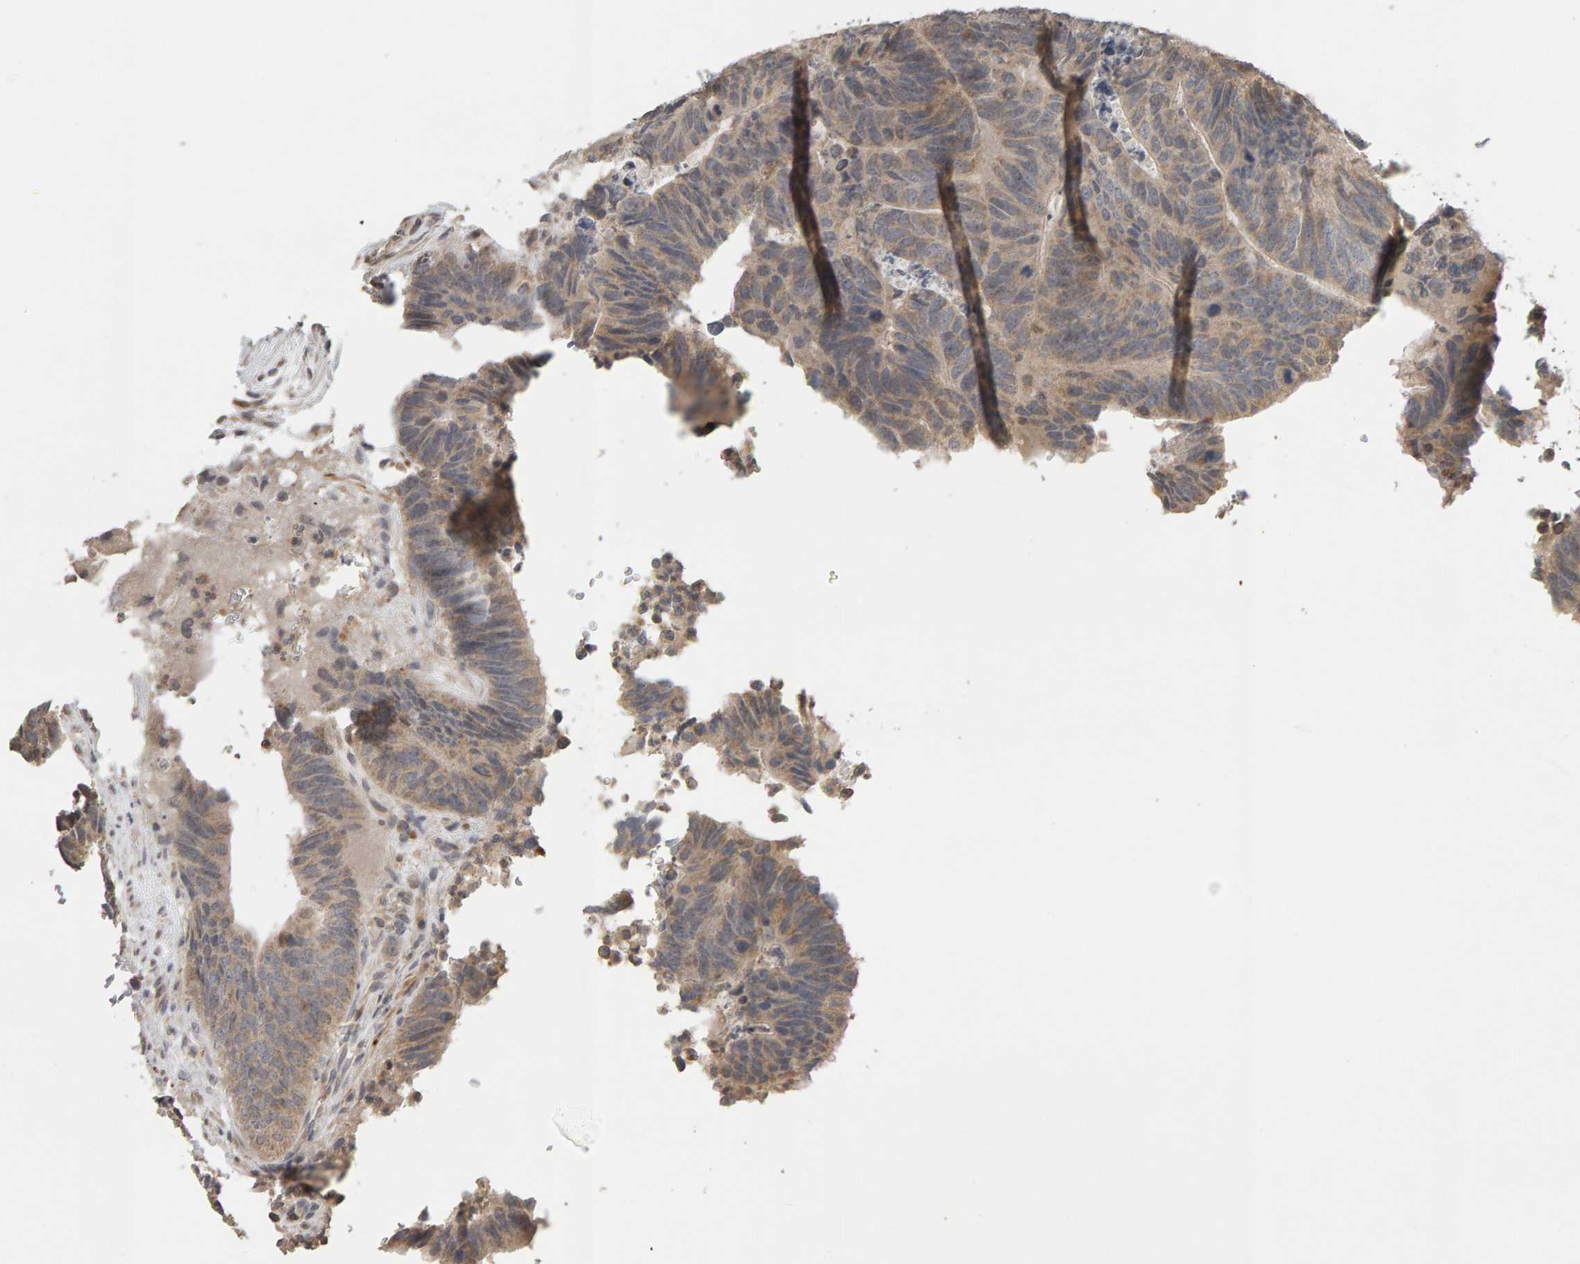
{"staining": {"intensity": "weak", "quantity": ">75%", "location": "cytoplasmic/membranous"}, "tissue": "colorectal cancer", "cell_type": "Tumor cells", "image_type": "cancer", "snomed": [{"axis": "morphology", "description": "Adenocarcinoma, NOS"}, {"axis": "topography", "description": "Colon"}], "caption": "Protein expression analysis of human adenocarcinoma (colorectal) reveals weak cytoplasmic/membranous staining in about >75% of tumor cells.", "gene": "TEFM", "patient": {"sex": "male", "age": 56}}